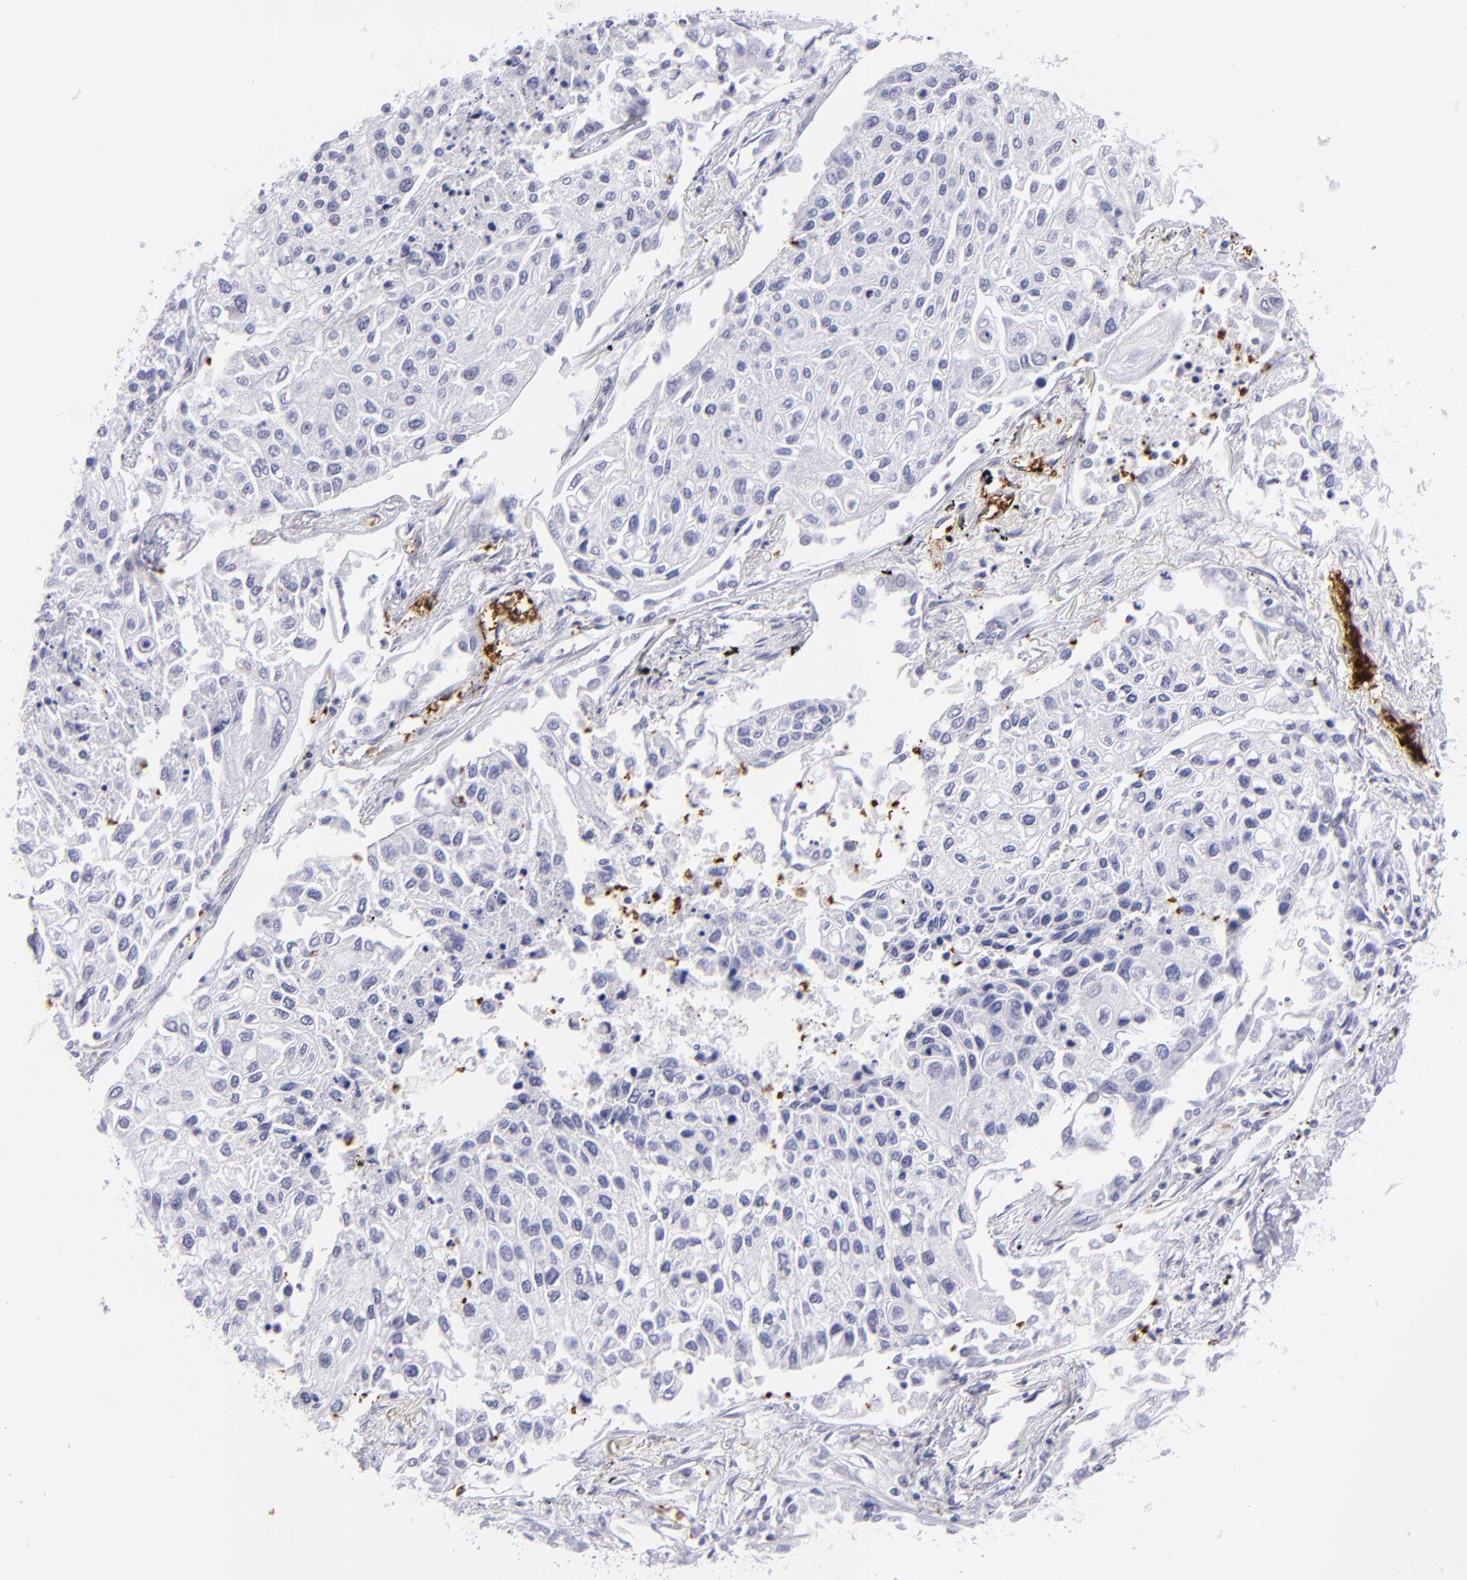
{"staining": {"intensity": "negative", "quantity": "none", "location": "none"}, "tissue": "lung cancer", "cell_type": "Tumor cells", "image_type": "cancer", "snomed": [{"axis": "morphology", "description": "Squamous cell carcinoma, NOS"}, {"axis": "topography", "description": "Lung"}], "caption": "Lung squamous cell carcinoma was stained to show a protein in brown. There is no significant staining in tumor cells. The staining is performed using DAB brown chromogen with nuclei counter-stained in using hematoxylin.", "gene": "GYPA", "patient": {"sex": "male", "age": 75}}